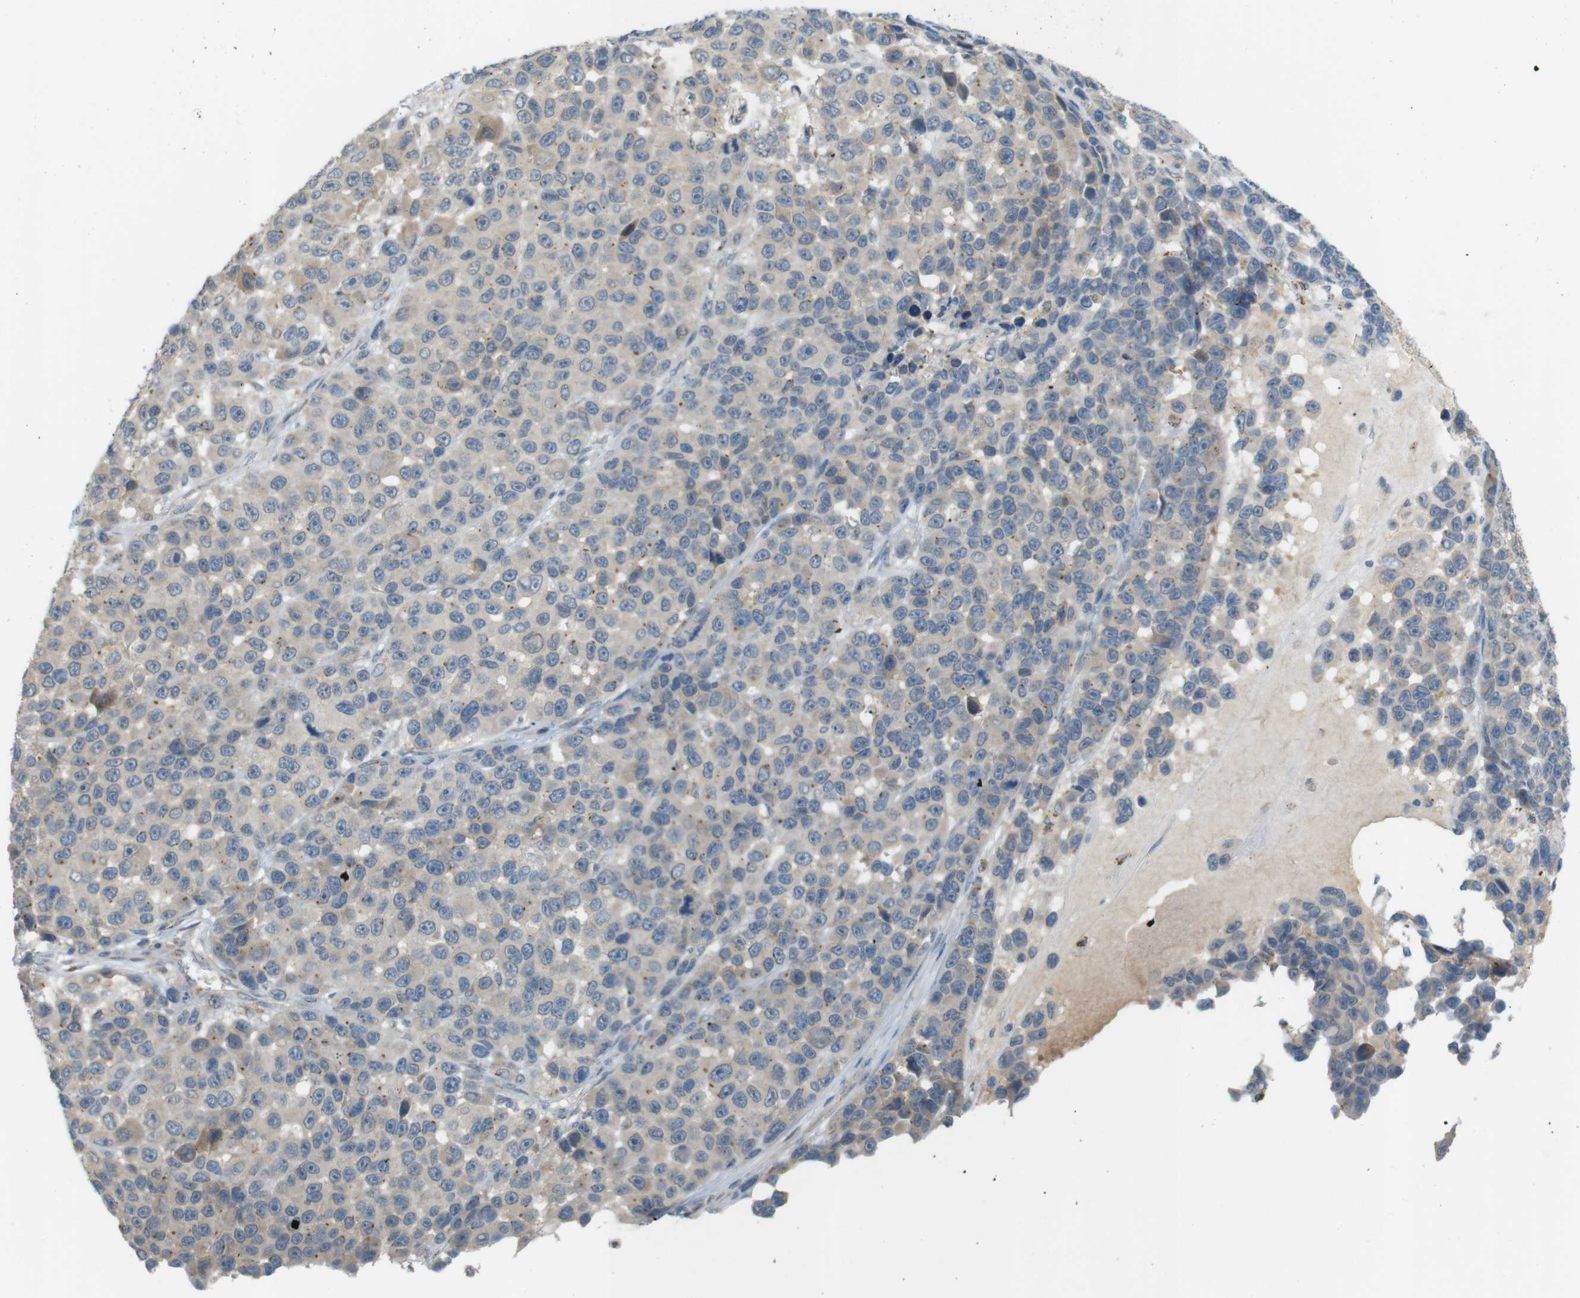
{"staining": {"intensity": "weak", "quantity": "25%-75%", "location": "cytoplasmic/membranous"}, "tissue": "melanoma", "cell_type": "Tumor cells", "image_type": "cancer", "snomed": [{"axis": "morphology", "description": "Malignant melanoma, NOS"}, {"axis": "topography", "description": "Skin"}], "caption": "A photomicrograph of human malignant melanoma stained for a protein exhibits weak cytoplasmic/membranous brown staining in tumor cells.", "gene": "UGT8", "patient": {"sex": "male", "age": 53}}